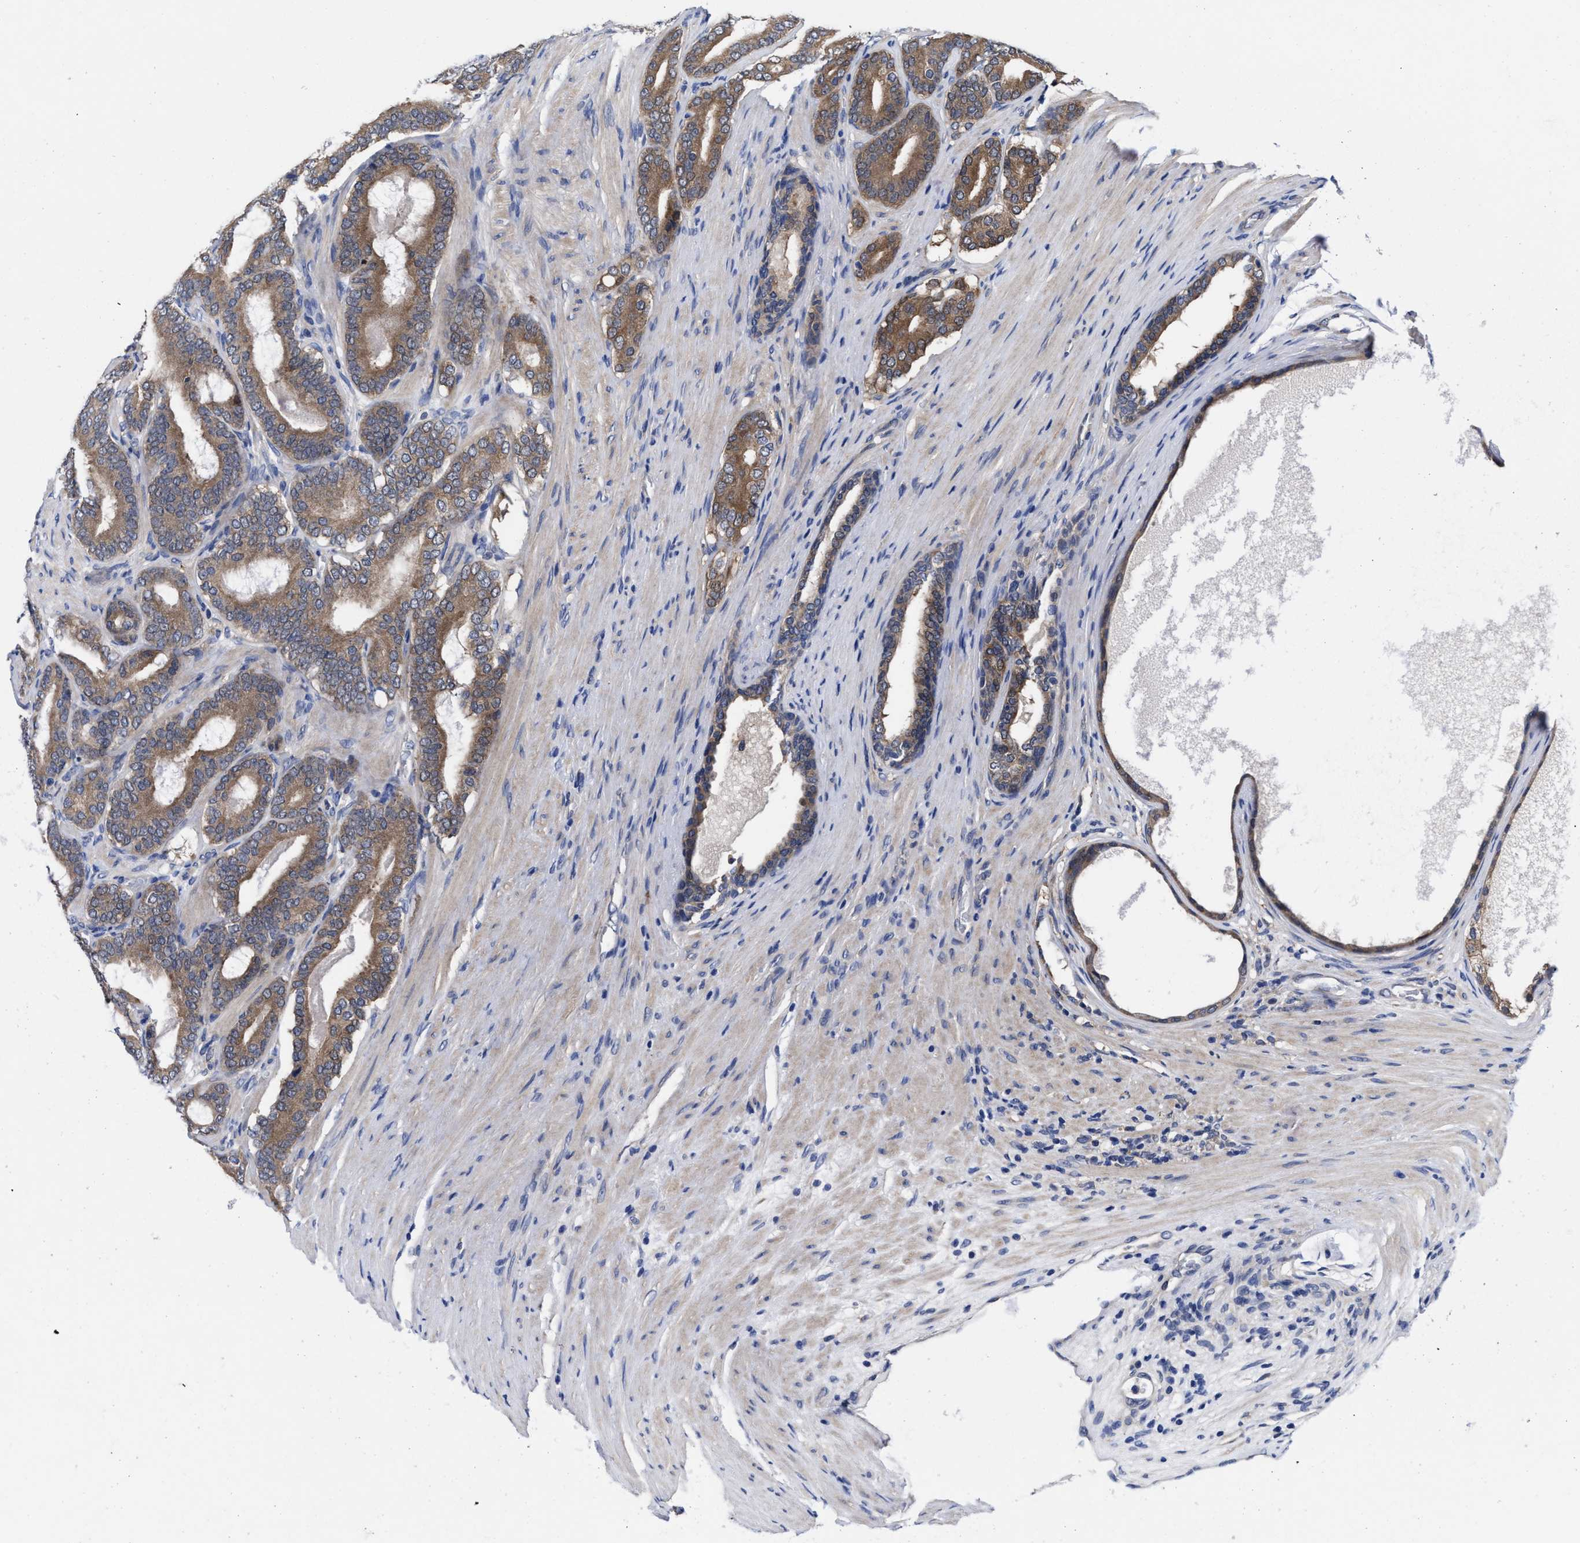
{"staining": {"intensity": "moderate", "quantity": ">75%", "location": "cytoplasmic/membranous"}, "tissue": "prostate cancer", "cell_type": "Tumor cells", "image_type": "cancer", "snomed": [{"axis": "morphology", "description": "Adenocarcinoma, High grade"}, {"axis": "topography", "description": "Prostate"}], "caption": "Adenocarcinoma (high-grade) (prostate) stained with DAB immunohistochemistry (IHC) demonstrates medium levels of moderate cytoplasmic/membranous positivity in about >75% of tumor cells.", "gene": "TXNDC17", "patient": {"sex": "male", "age": 60}}